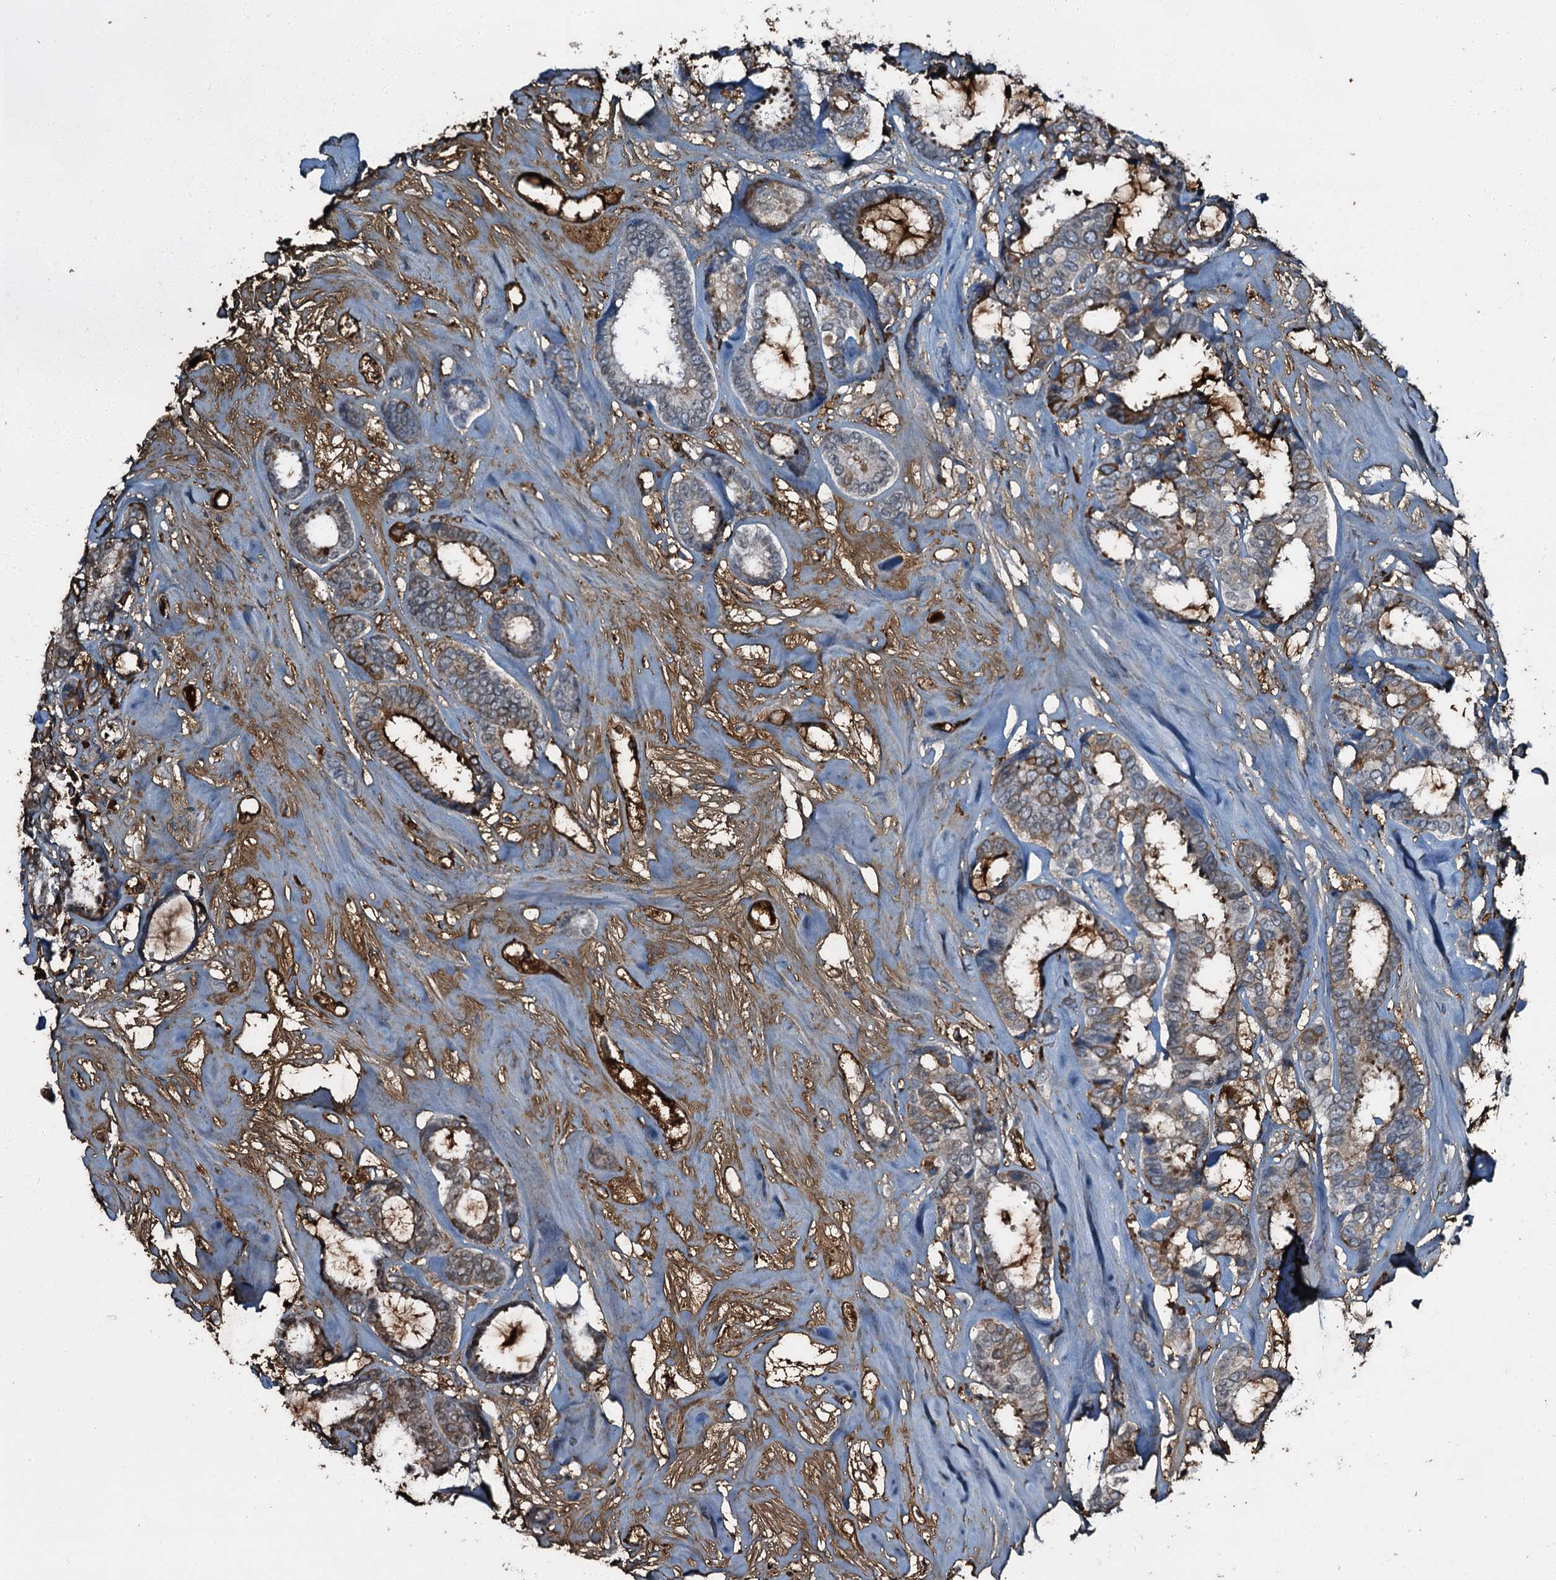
{"staining": {"intensity": "moderate", "quantity": "25%-75%", "location": "cytoplasmic/membranous"}, "tissue": "breast cancer", "cell_type": "Tumor cells", "image_type": "cancer", "snomed": [{"axis": "morphology", "description": "Duct carcinoma"}, {"axis": "topography", "description": "Breast"}], "caption": "This photomicrograph displays breast infiltrating ductal carcinoma stained with immunohistochemistry to label a protein in brown. The cytoplasmic/membranous of tumor cells show moderate positivity for the protein. Nuclei are counter-stained blue.", "gene": "EDN1", "patient": {"sex": "female", "age": 87}}